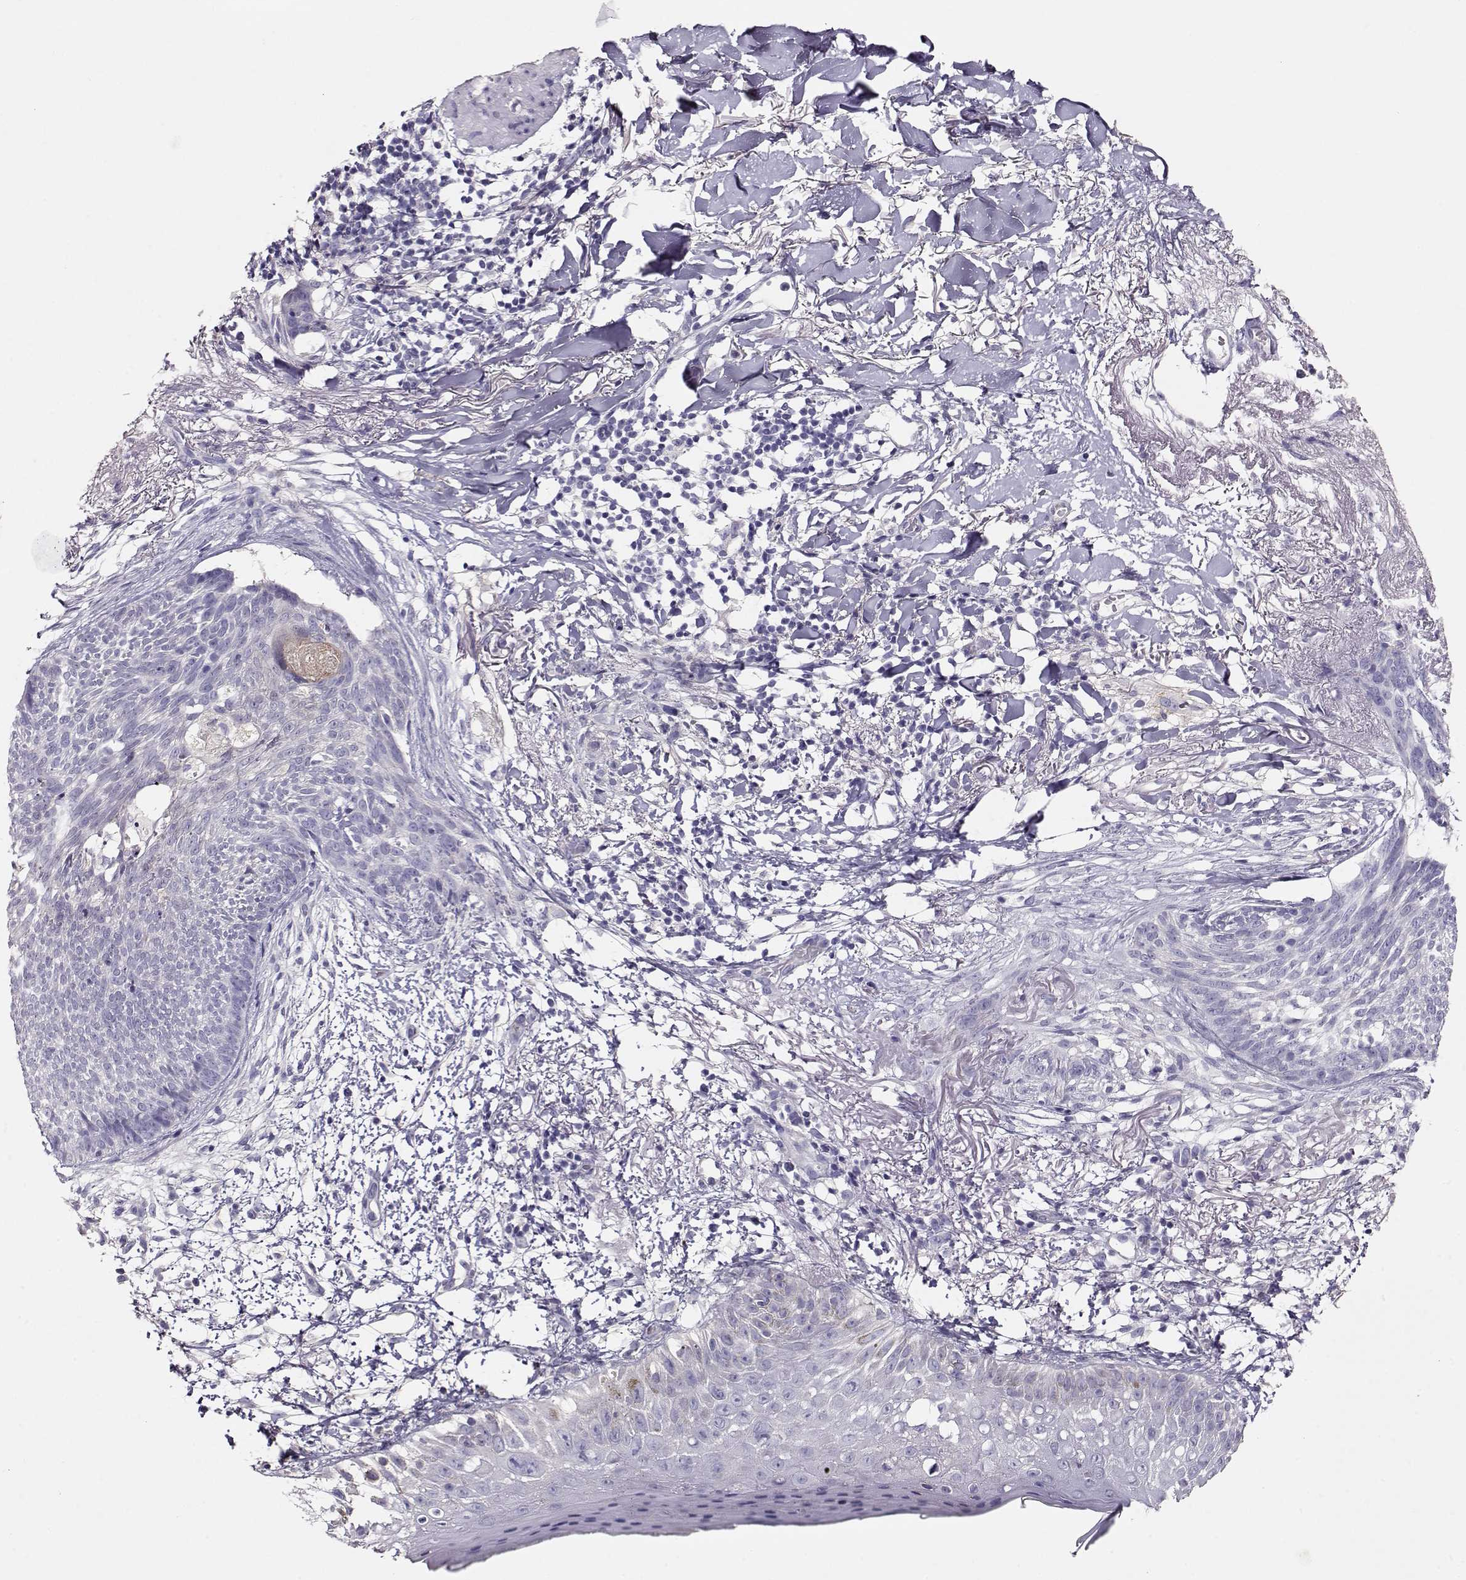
{"staining": {"intensity": "negative", "quantity": "none", "location": "none"}, "tissue": "skin cancer", "cell_type": "Tumor cells", "image_type": "cancer", "snomed": [{"axis": "morphology", "description": "Normal tissue, NOS"}, {"axis": "morphology", "description": "Basal cell carcinoma"}, {"axis": "topography", "description": "Skin"}], "caption": "DAB immunohistochemical staining of human basal cell carcinoma (skin) demonstrates no significant expression in tumor cells. (Stains: DAB IHC with hematoxylin counter stain, Microscopy: brightfield microscopy at high magnification).", "gene": "NDRG4", "patient": {"sex": "male", "age": 84}}